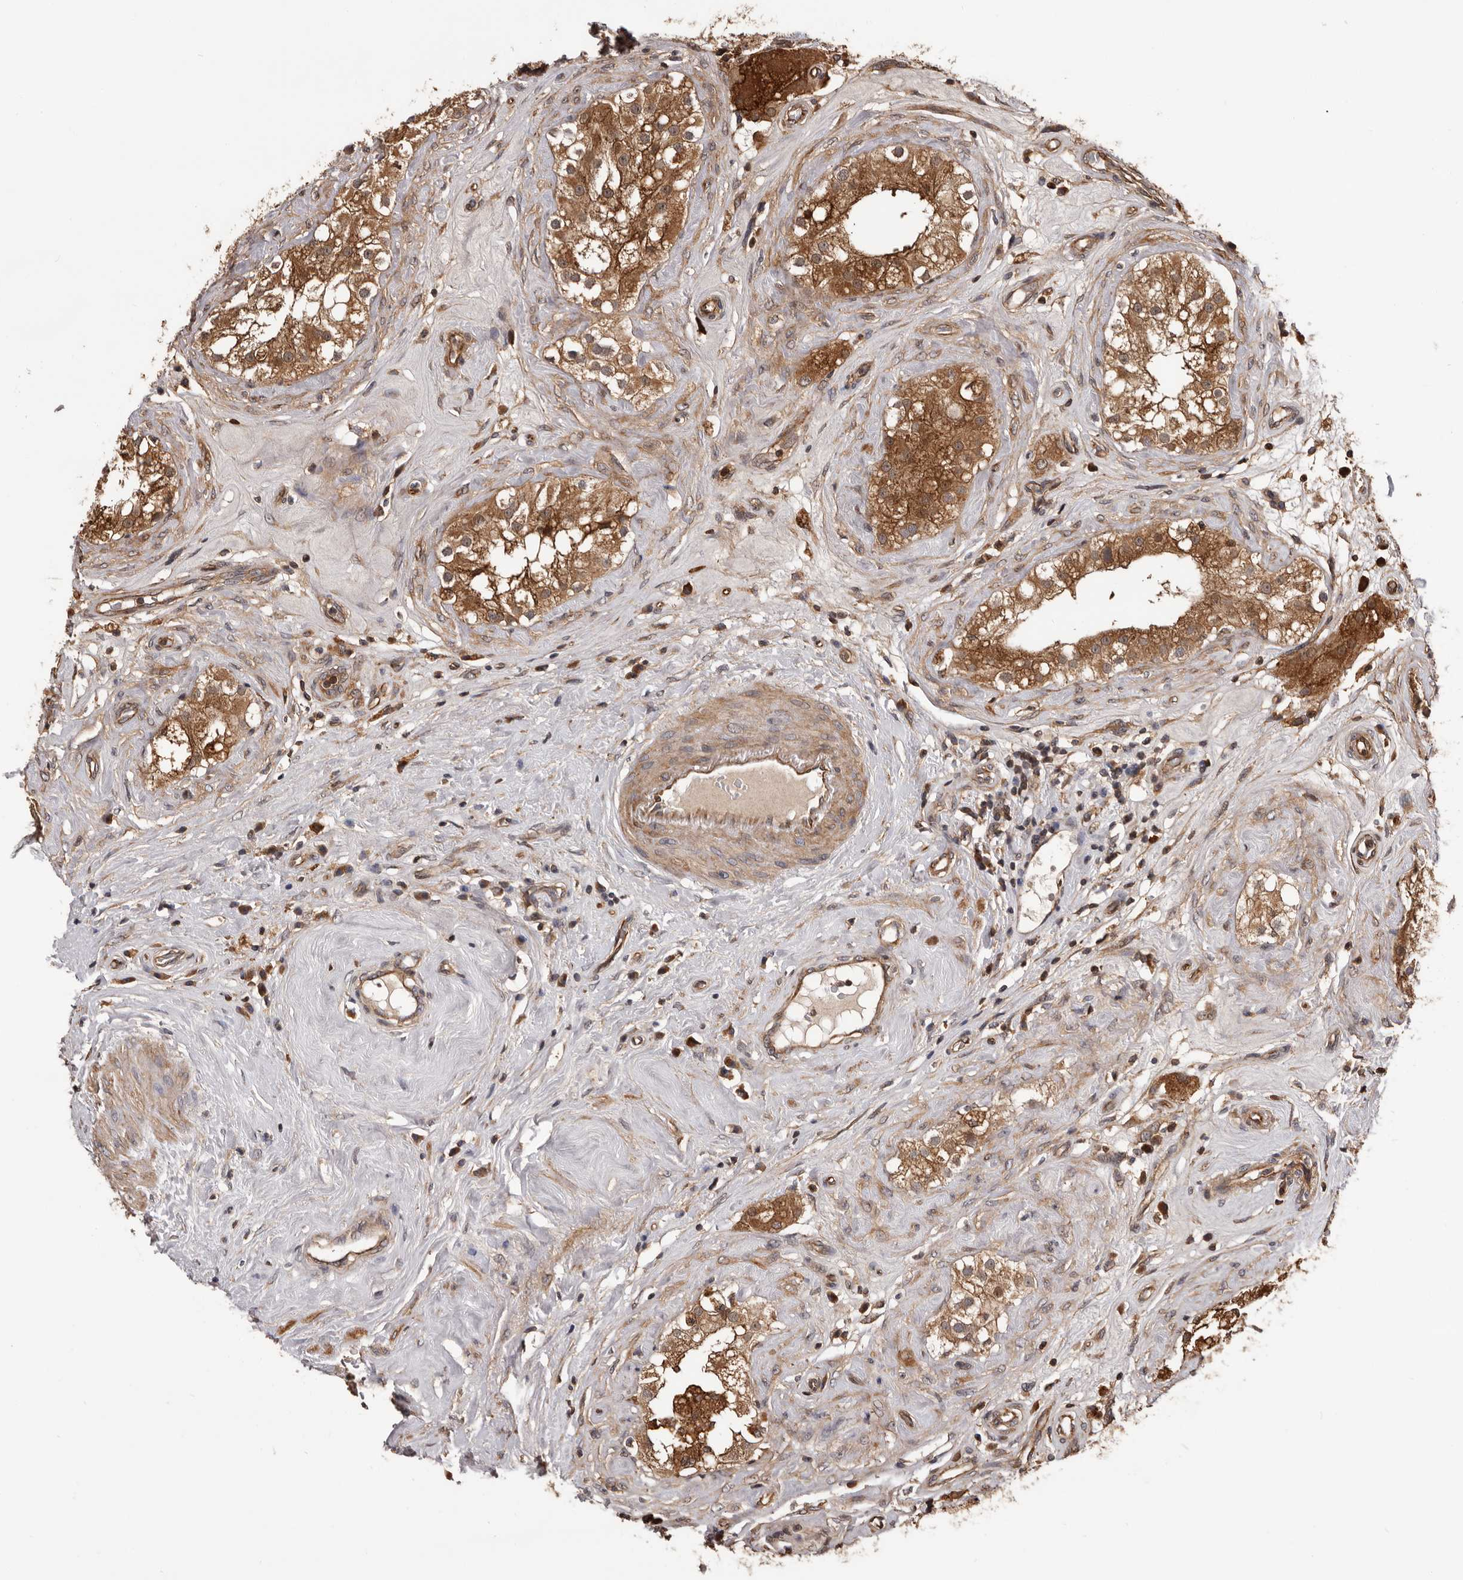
{"staining": {"intensity": "moderate", "quantity": ">75%", "location": "cytoplasmic/membranous"}, "tissue": "testis", "cell_type": "Cells in seminiferous ducts", "image_type": "normal", "snomed": [{"axis": "morphology", "description": "Normal tissue, NOS"}, {"axis": "topography", "description": "Testis"}], "caption": "Protein expression analysis of unremarkable testis exhibits moderate cytoplasmic/membranous expression in about >75% of cells in seminiferous ducts.", "gene": "ADAMTS2", "patient": {"sex": "male", "age": 84}}